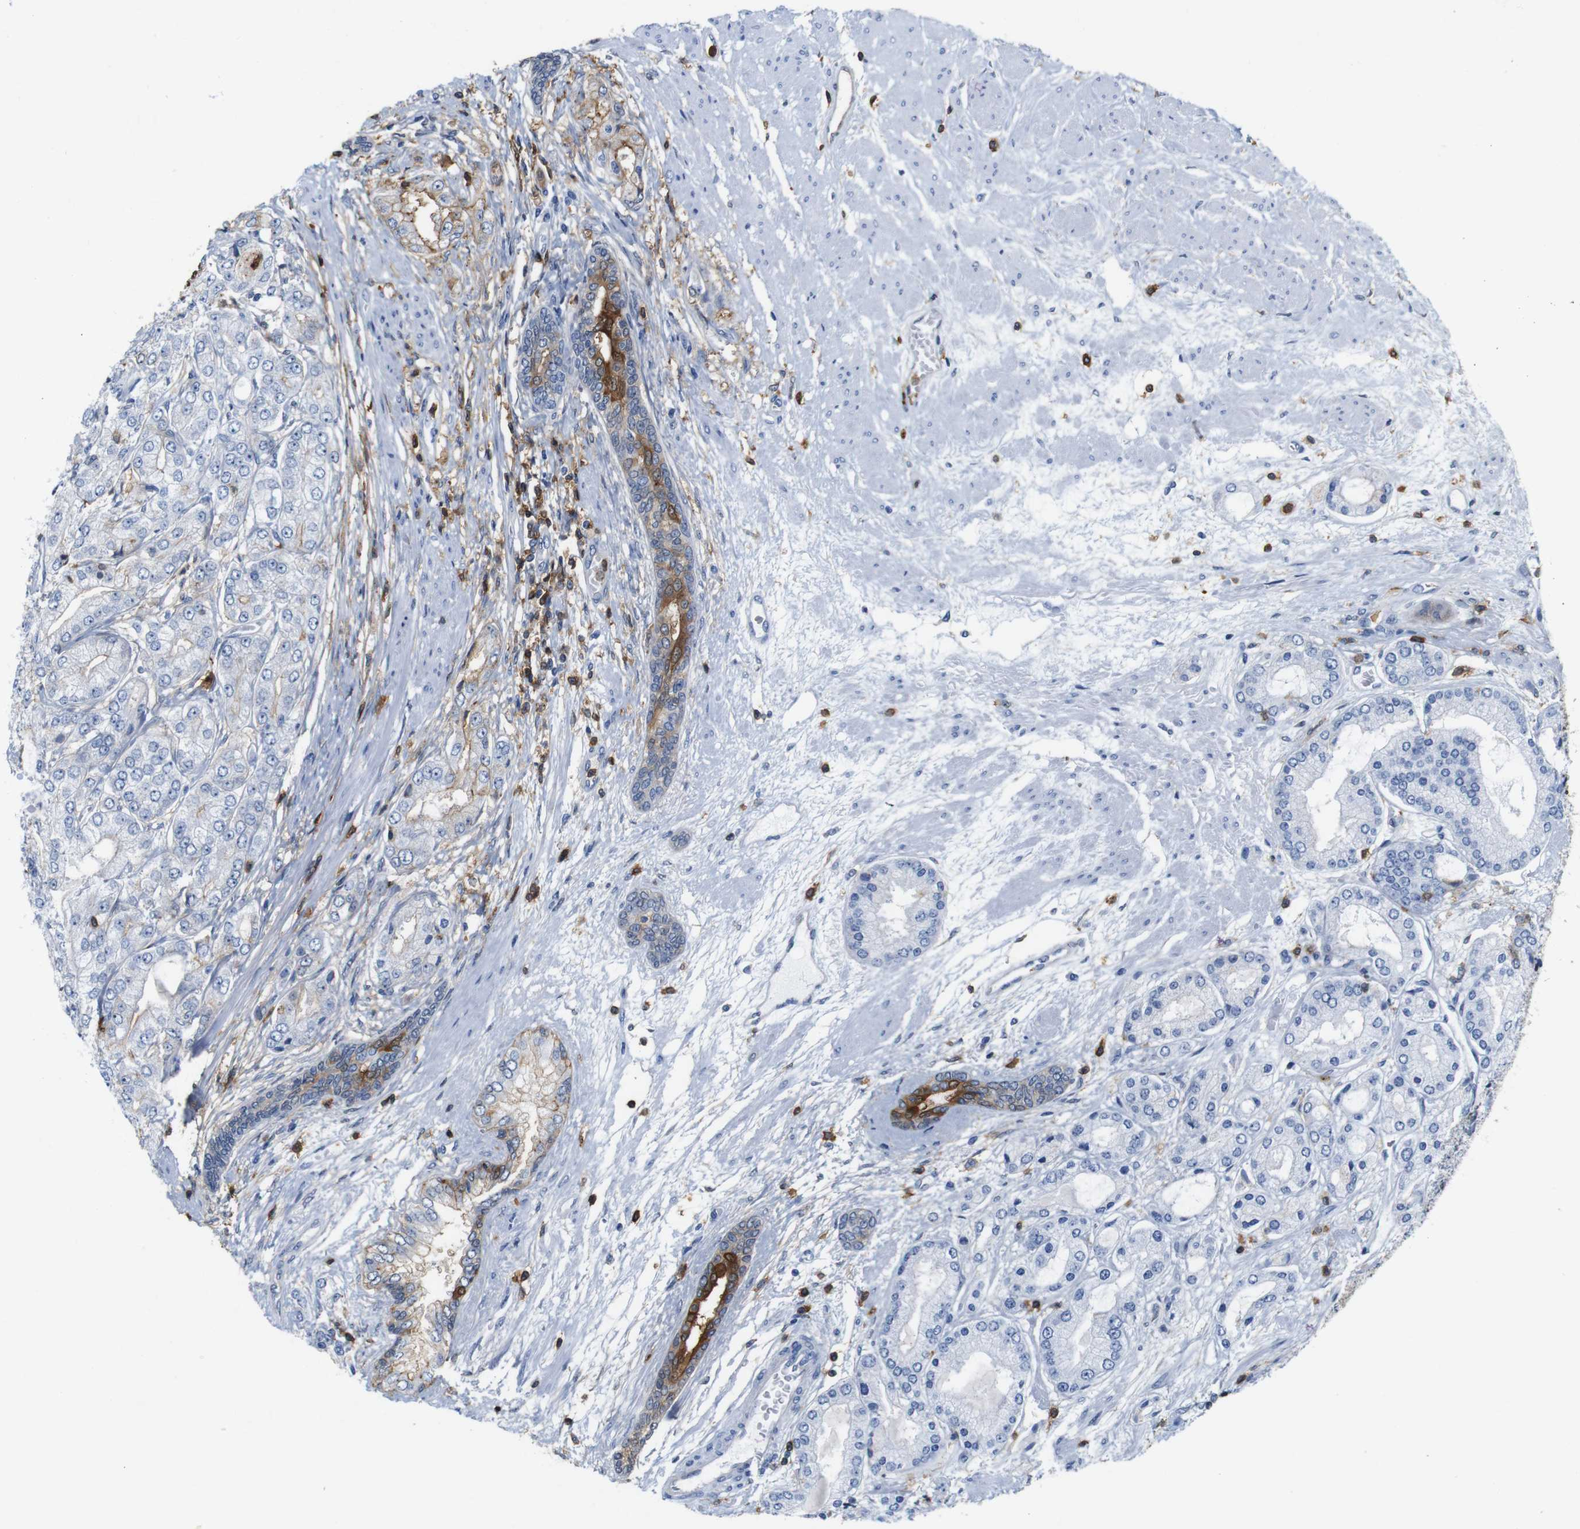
{"staining": {"intensity": "weak", "quantity": "<25%", "location": "cytoplasmic/membranous"}, "tissue": "prostate cancer", "cell_type": "Tumor cells", "image_type": "cancer", "snomed": [{"axis": "morphology", "description": "Adenocarcinoma, High grade"}, {"axis": "topography", "description": "Prostate"}], "caption": "A high-resolution histopathology image shows IHC staining of prostate cancer, which shows no significant expression in tumor cells.", "gene": "ANXA1", "patient": {"sex": "male", "age": 59}}